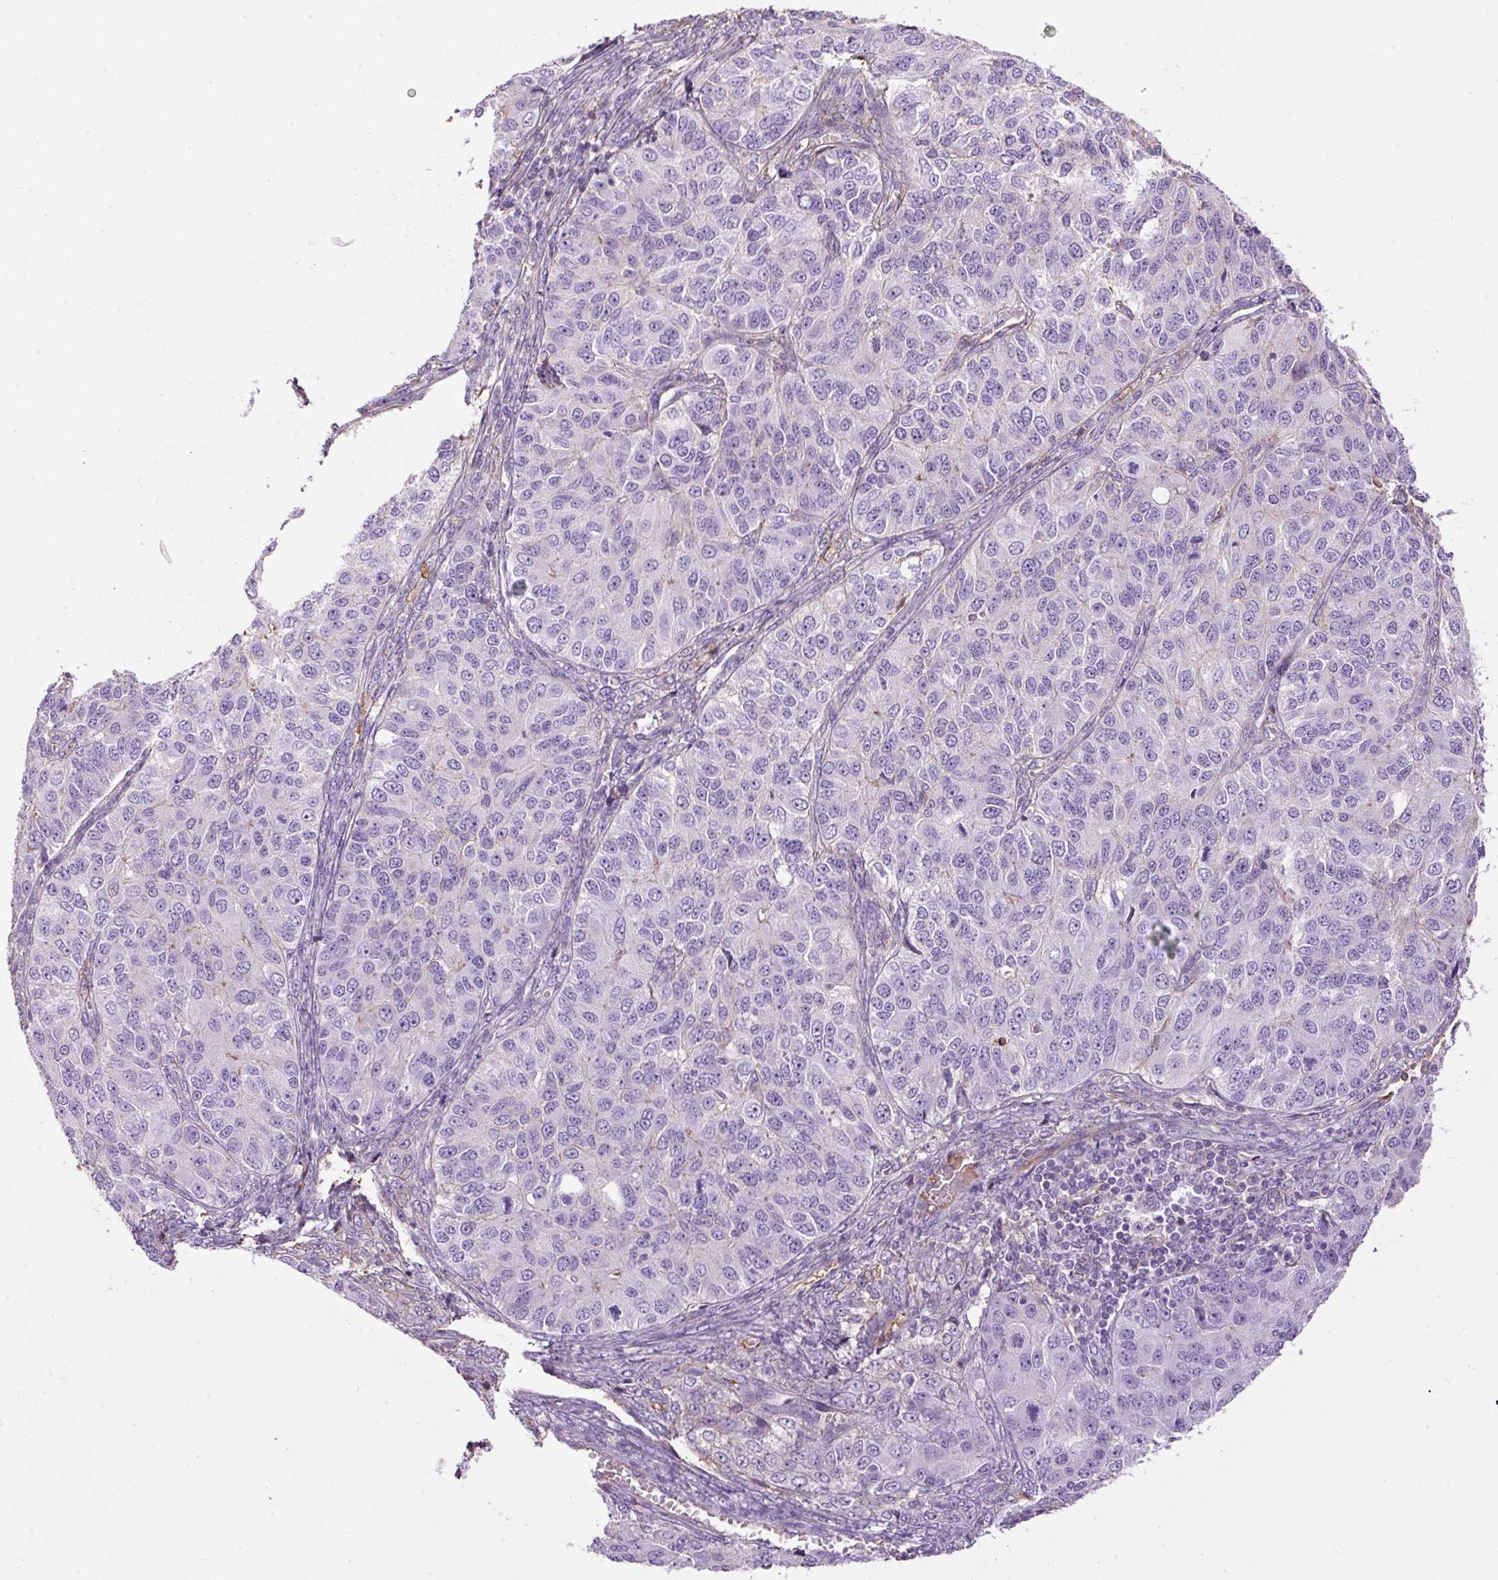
{"staining": {"intensity": "negative", "quantity": "none", "location": "none"}, "tissue": "ovarian cancer", "cell_type": "Tumor cells", "image_type": "cancer", "snomed": [{"axis": "morphology", "description": "Carcinoma, endometroid"}, {"axis": "topography", "description": "Ovary"}], "caption": "High power microscopy image of an immunohistochemistry (IHC) image of ovarian endometroid carcinoma, revealing no significant positivity in tumor cells. Nuclei are stained in blue.", "gene": "APOA1", "patient": {"sex": "female", "age": 51}}